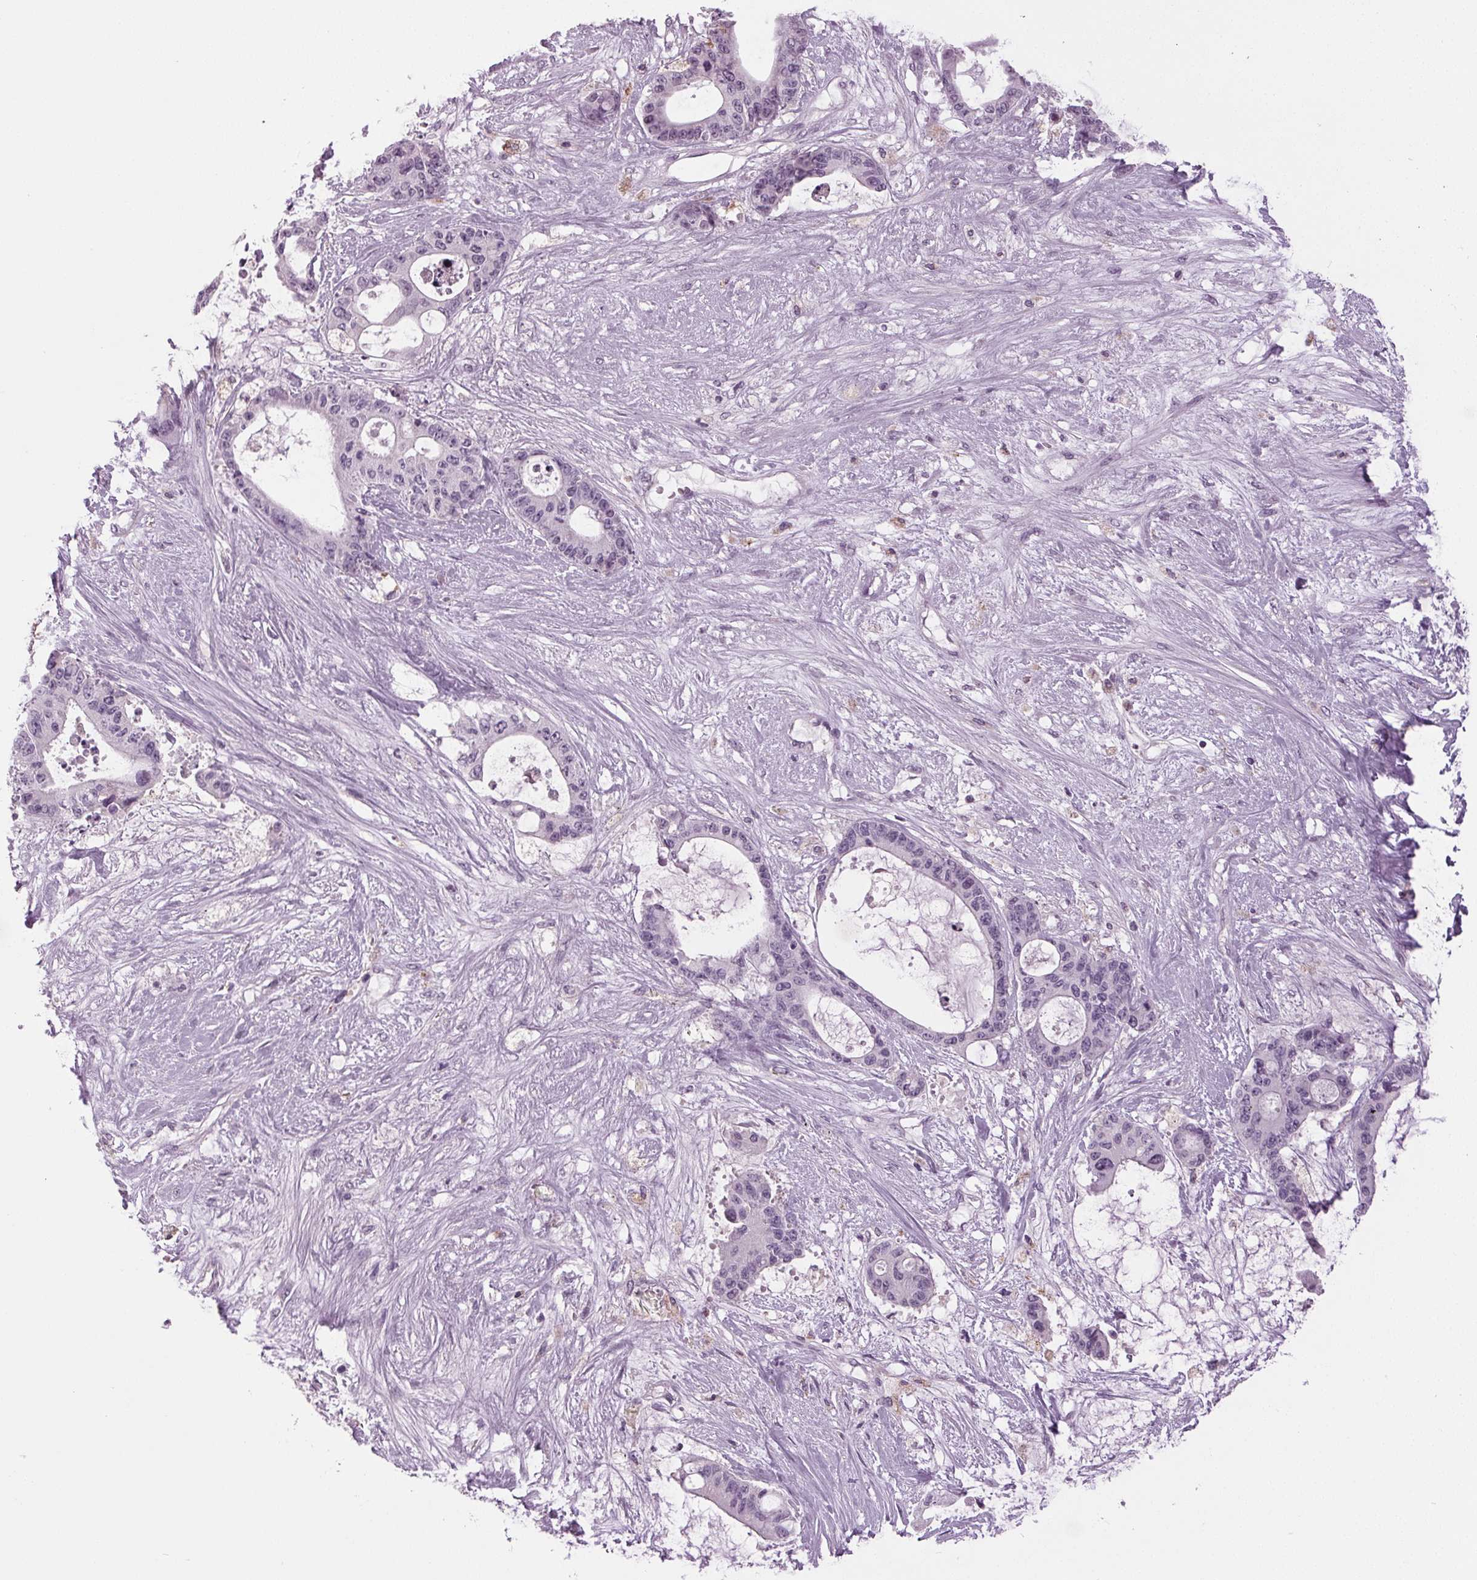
{"staining": {"intensity": "negative", "quantity": "none", "location": "none"}, "tissue": "liver cancer", "cell_type": "Tumor cells", "image_type": "cancer", "snomed": [{"axis": "morphology", "description": "Normal tissue, NOS"}, {"axis": "morphology", "description": "Cholangiocarcinoma"}, {"axis": "topography", "description": "Liver"}, {"axis": "topography", "description": "Peripheral nerve tissue"}], "caption": "Immunohistochemistry of liver cancer (cholangiocarcinoma) reveals no positivity in tumor cells. (Immunohistochemistry (ihc), brightfield microscopy, high magnification).", "gene": "DNAH12", "patient": {"sex": "female", "age": 73}}